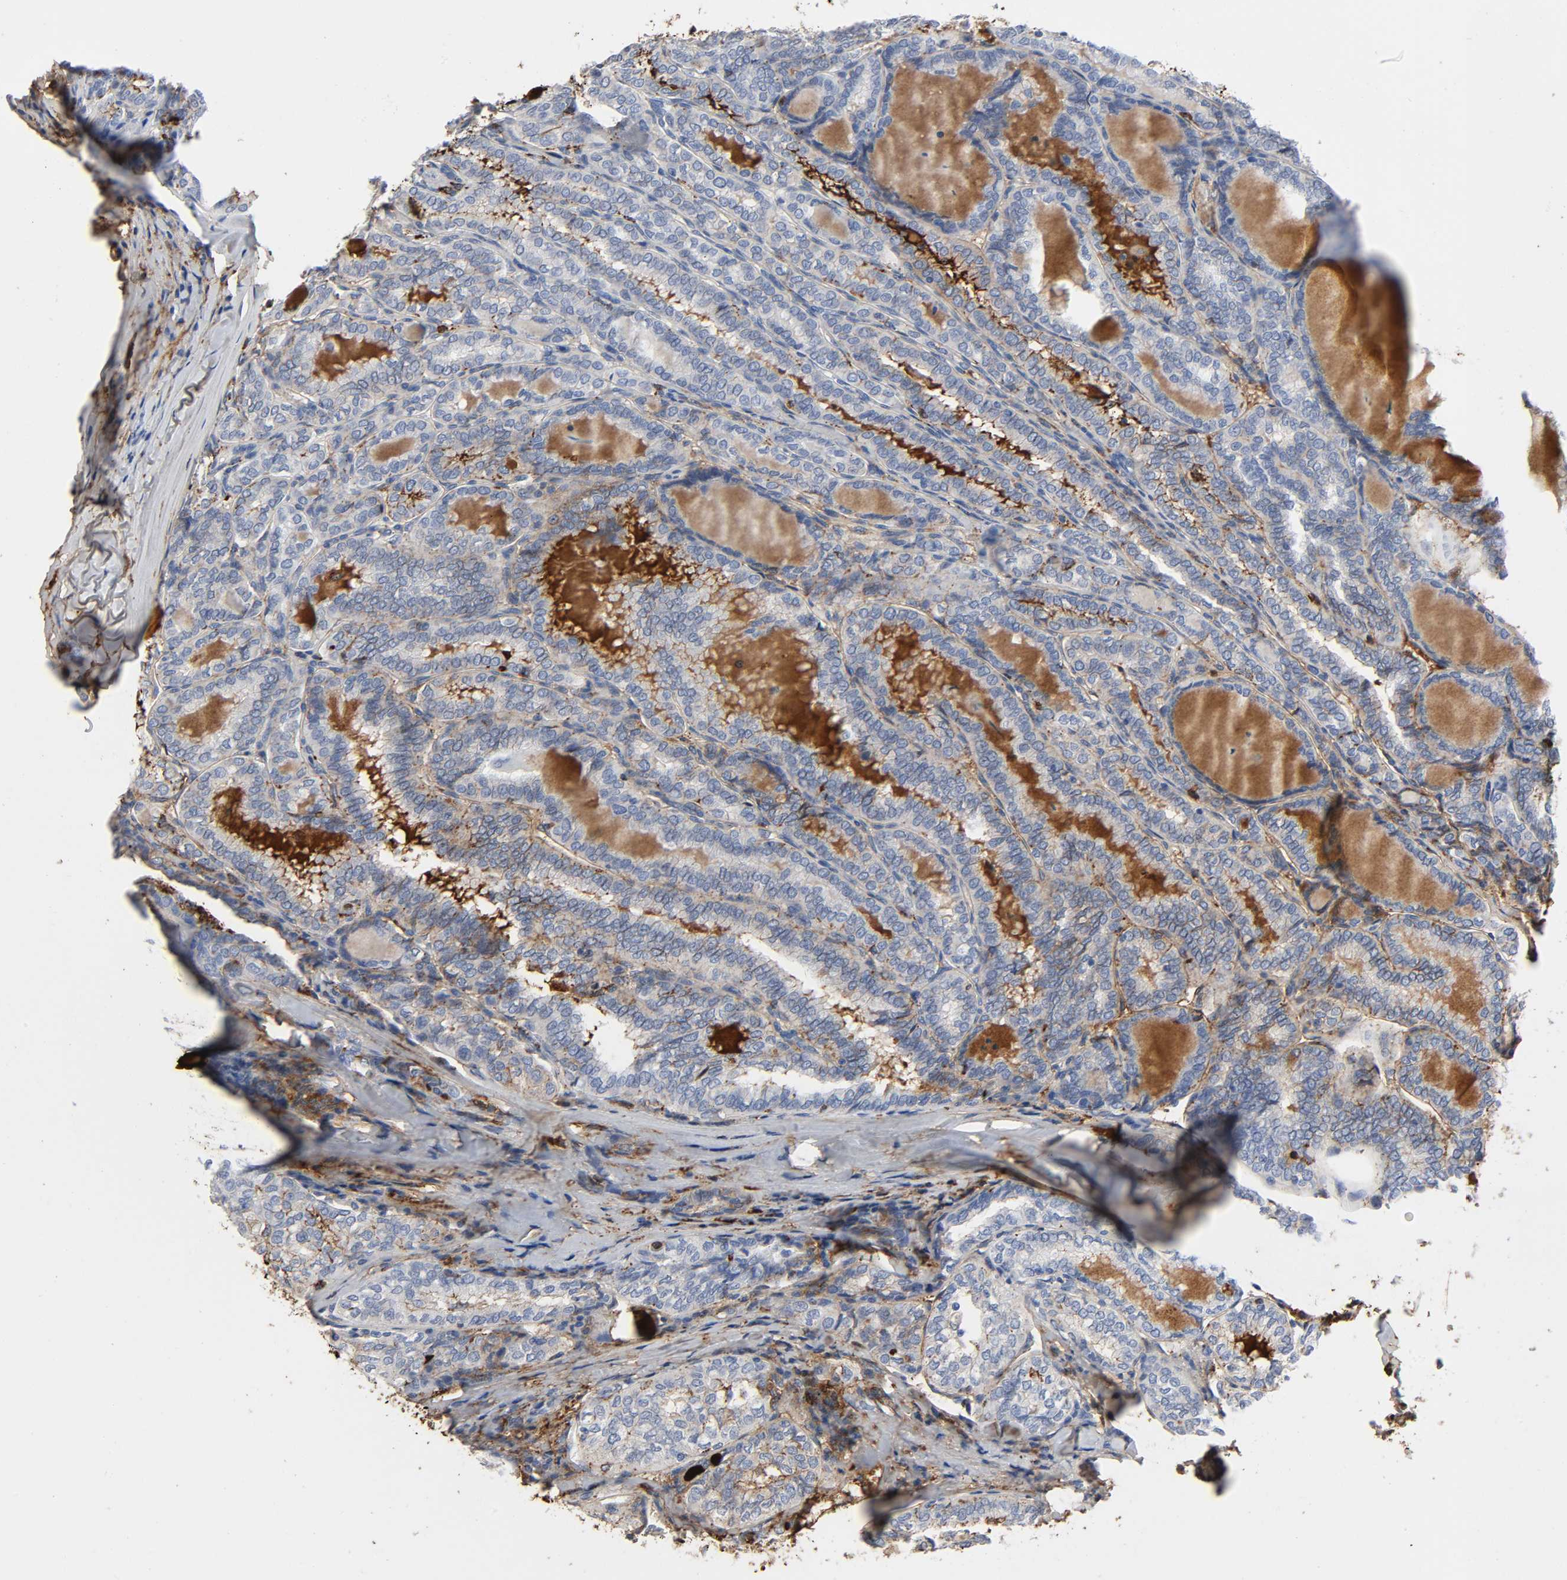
{"staining": {"intensity": "weak", "quantity": "25%-75%", "location": "cytoplasmic/membranous"}, "tissue": "thyroid cancer", "cell_type": "Tumor cells", "image_type": "cancer", "snomed": [{"axis": "morphology", "description": "Papillary adenocarcinoma, NOS"}, {"axis": "topography", "description": "Thyroid gland"}], "caption": "A brown stain shows weak cytoplasmic/membranous expression of a protein in human papillary adenocarcinoma (thyroid) tumor cells. Using DAB (3,3'-diaminobenzidine) (brown) and hematoxylin (blue) stains, captured at high magnification using brightfield microscopy.", "gene": "C3", "patient": {"sex": "female", "age": 30}}